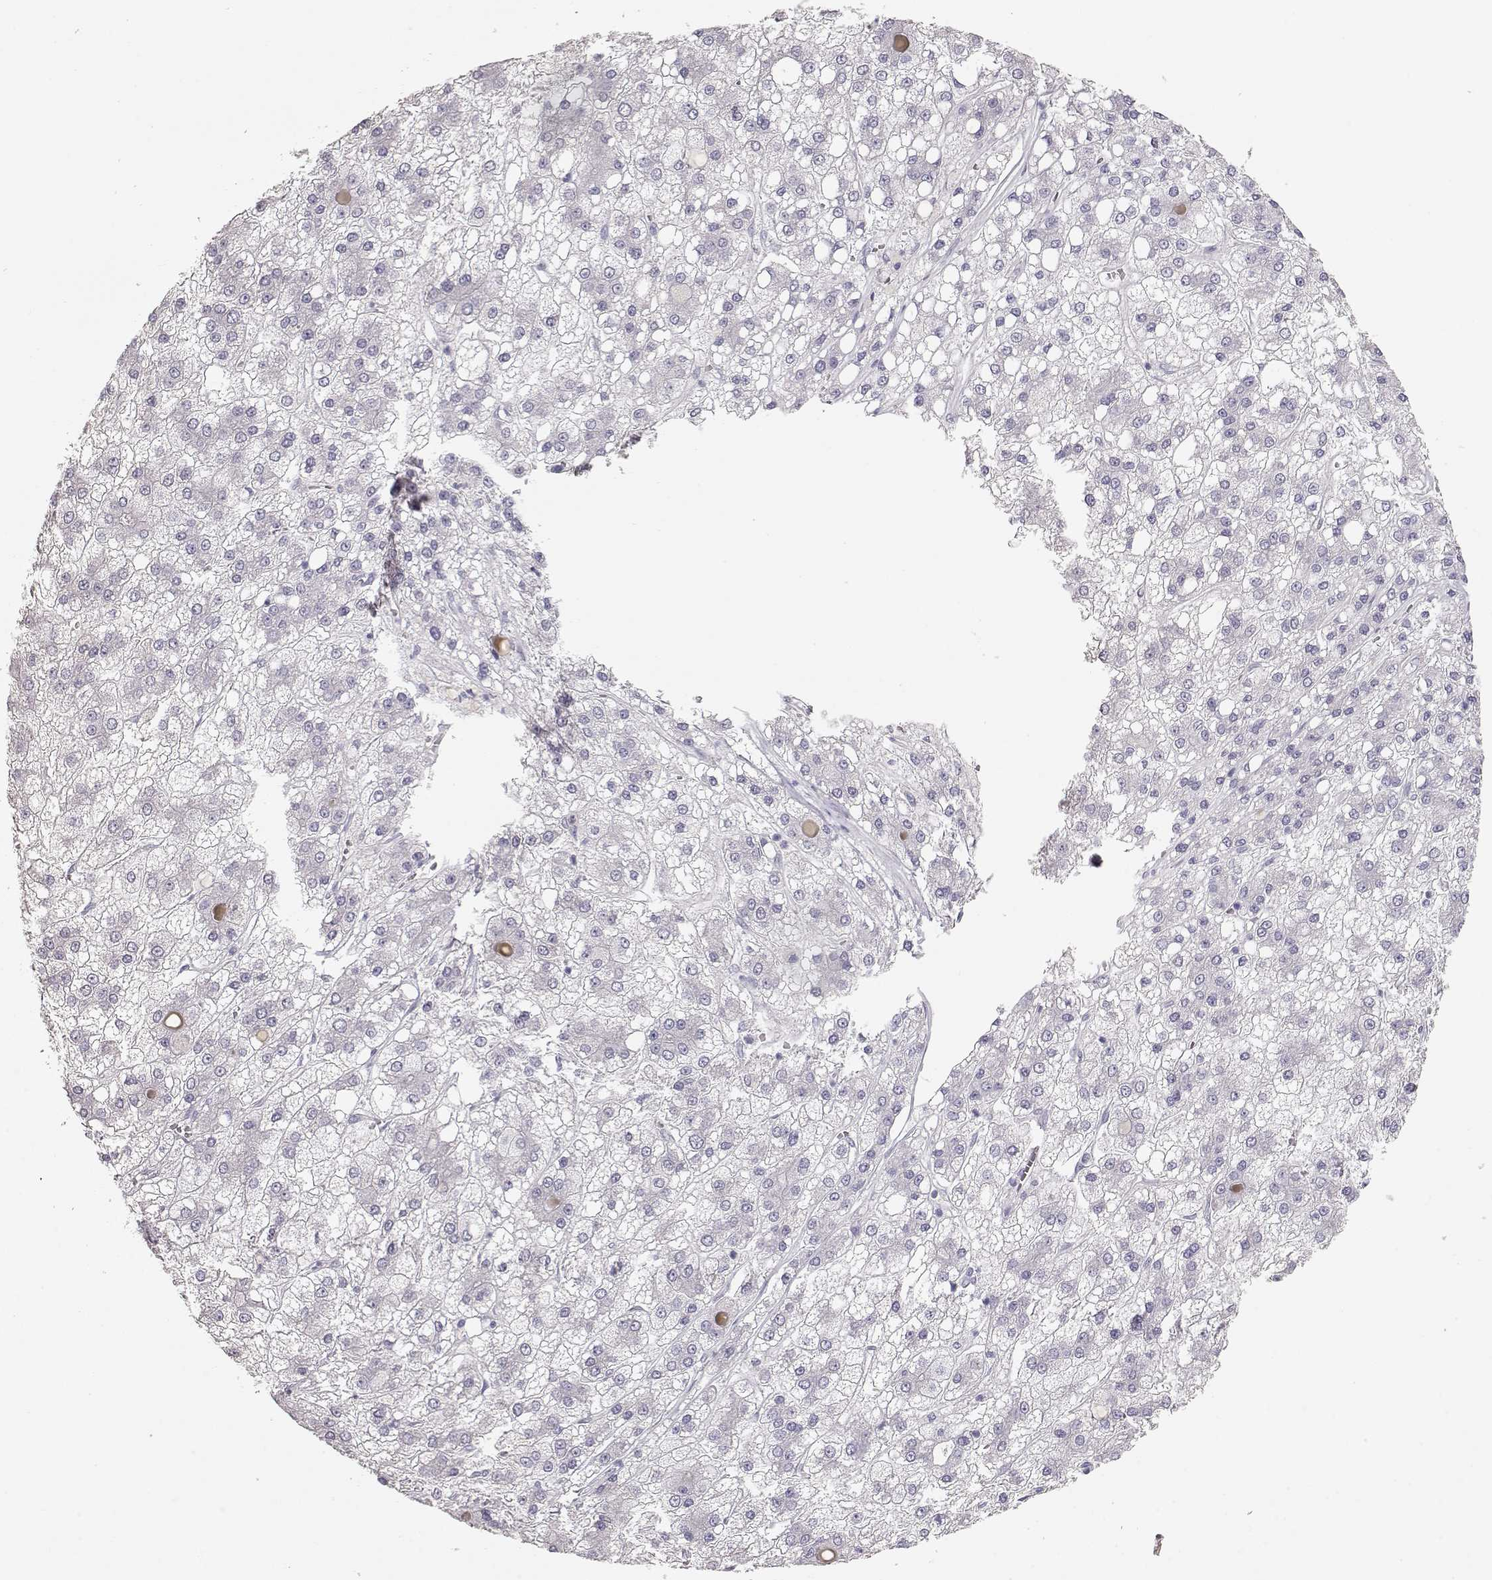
{"staining": {"intensity": "negative", "quantity": "none", "location": "none"}, "tissue": "liver cancer", "cell_type": "Tumor cells", "image_type": "cancer", "snomed": [{"axis": "morphology", "description": "Carcinoma, Hepatocellular, NOS"}, {"axis": "topography", "description": "Liver"}], "caption": "A micrograph of human liver cancer is negative for staining in tumor cells.", "gene": "SLC18A1", "patient": {"sex": "male", "age": 73}}